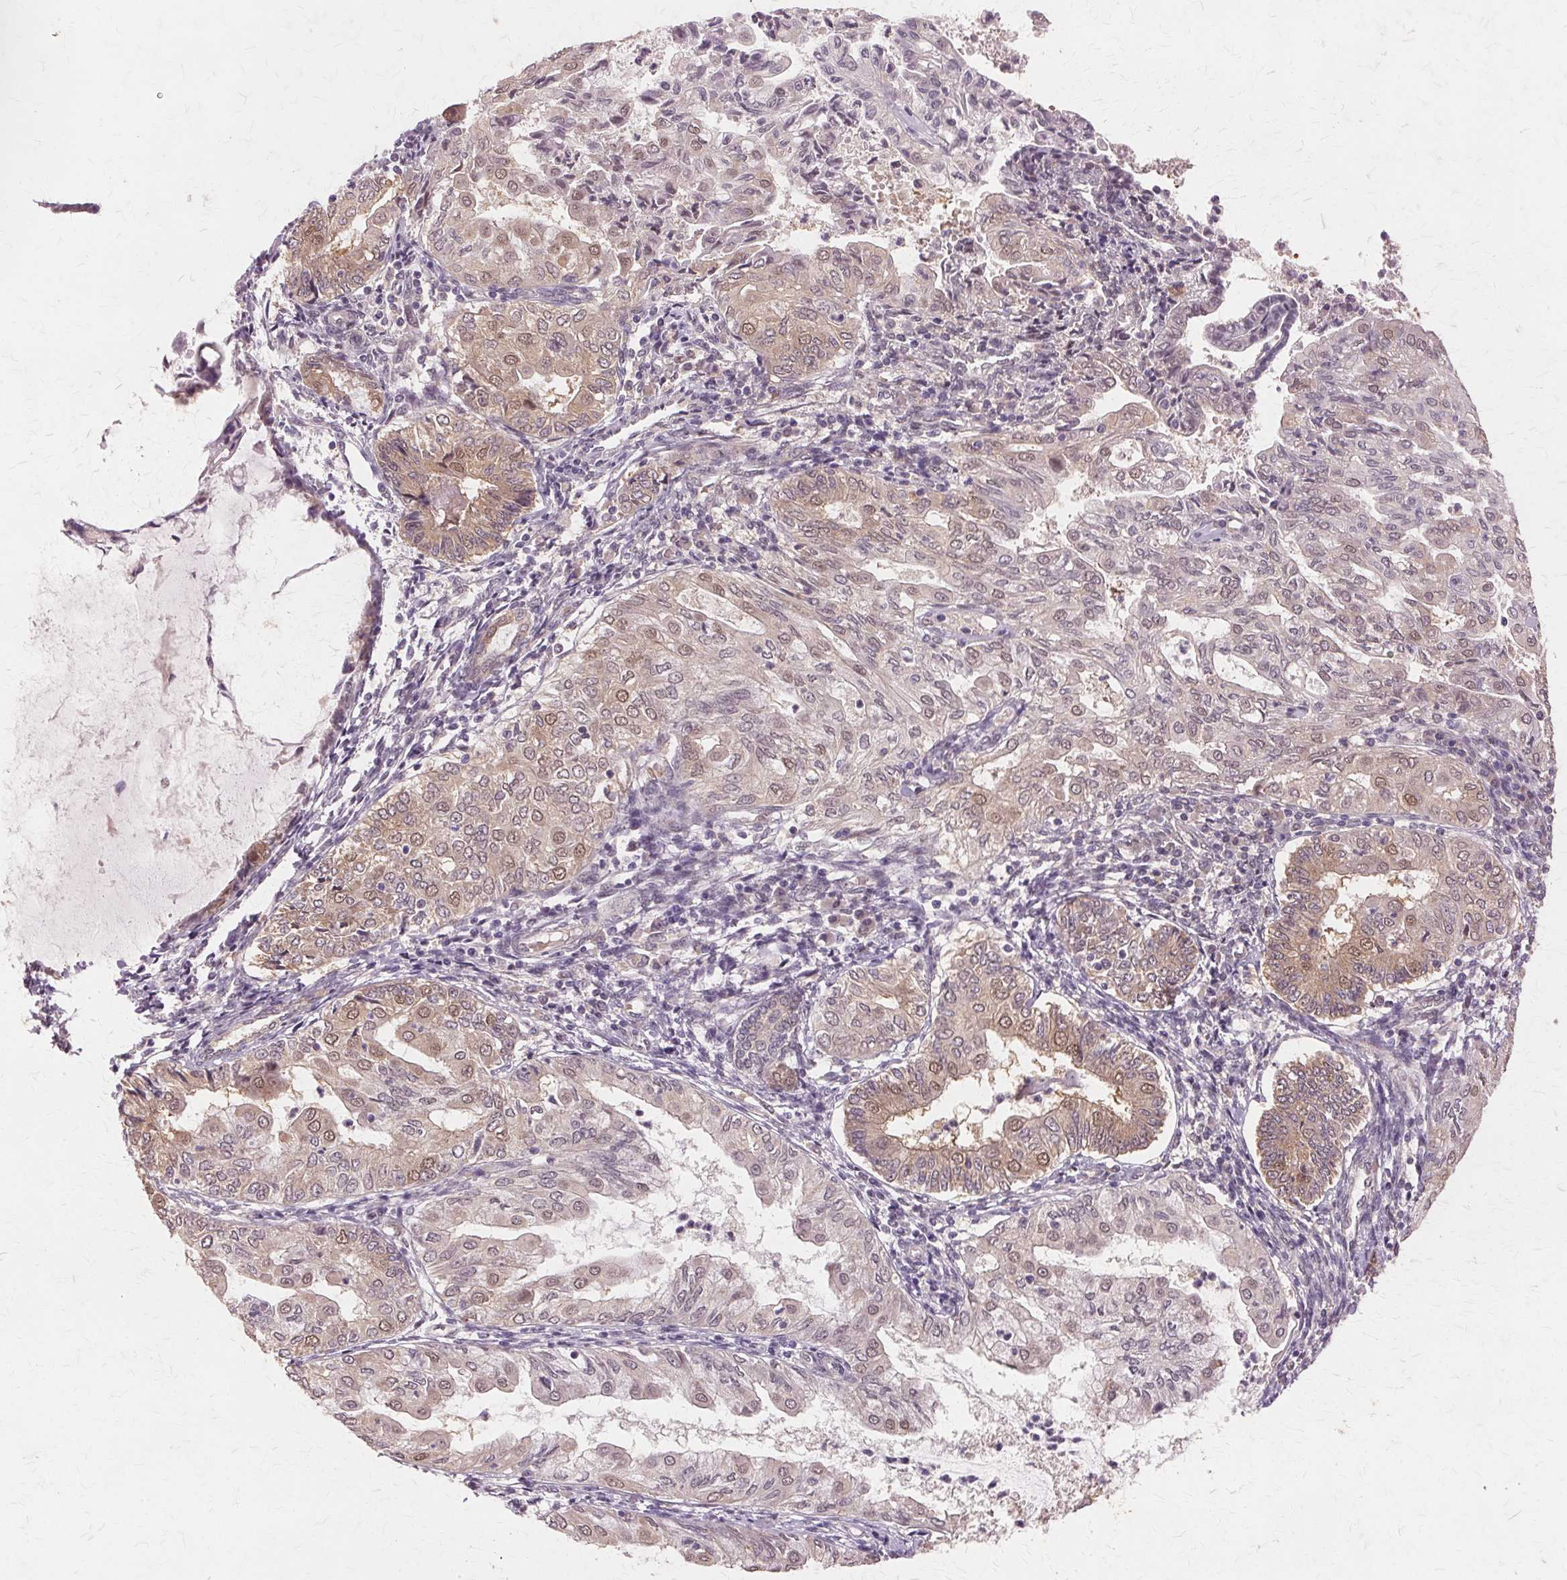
{"staining": {"intensity": "weak", "quantity": "25%-75%", "location": "cytoplasmic/membranous,nuclear"}, "tissue": "endometrial cancer", "cell_type": "Tumor cells", "image_type": "cancer", "snomed": [{"axis": "morphology", "description": "Adenocarcinoma, NOS"}, {"axis": "topography", "description": "Endometrium"}], "caption": "Adenocarcinoma (endometrial) stained with a brown dye reveals weak cytoplasmic/membranous and nuclear positive expression in about 25%-75% of tumor cells.", "gene": "PRMT5", "patient": {"sex": "female", "age": 68}}